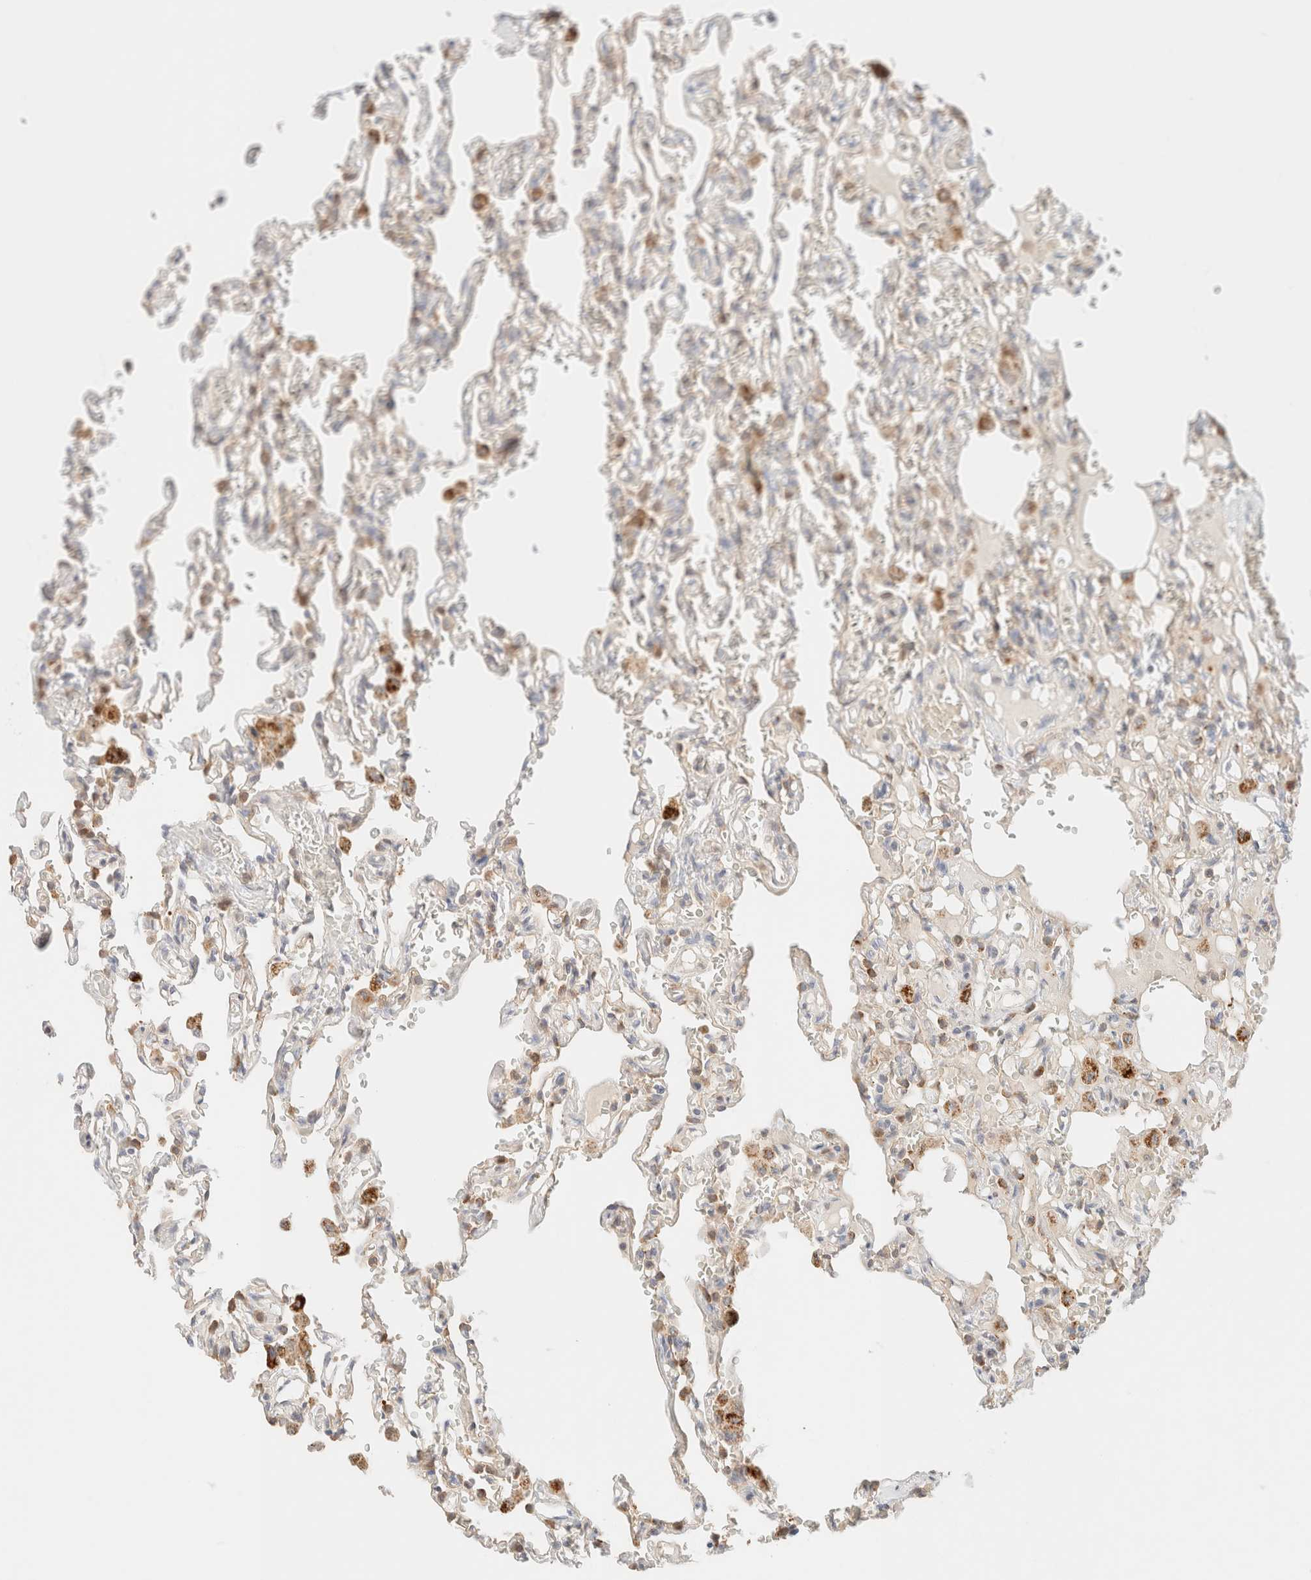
{"staining": {"intensity": "moderate", "quantity": "<25%", "location": "cytoplasmic/membranous"}, "tissue": "lung", "cell_type": "Alveolar cells", "image_type": "normal", "snomed": [{"axis": "morphology", "description": "Normal tissue, NOS"}, {"axis": "topography", "description": "Lung"}], "caption": "This histopathology image demonstrates immunohistochemistry (IHC) staining of unremarkable lung, with low moderate cytoplasmic/membranous staining in about <25% of alveolar cells.", "gene": "SGSM2", "patient": {"sex": "male", "age": 21}}